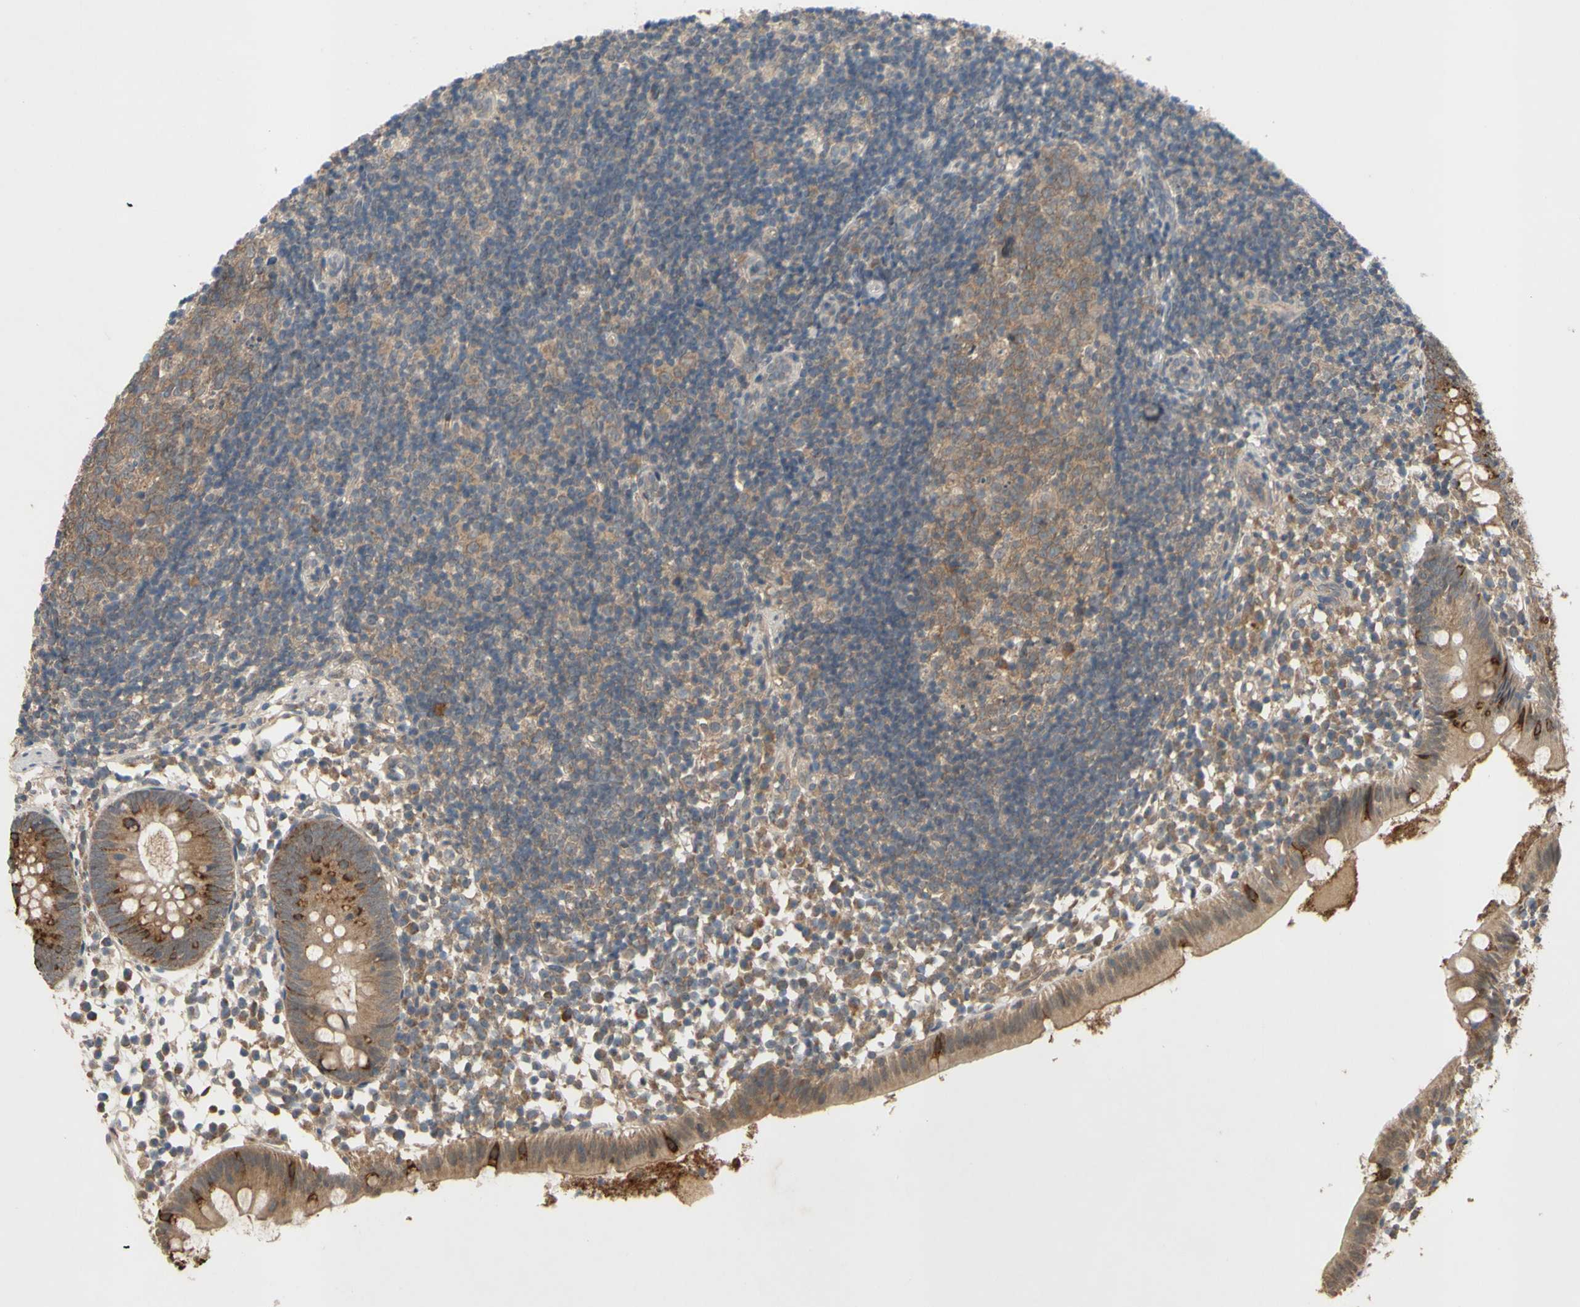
{"staining": {"intensity": "strong", "quantity": ">75%", "location": "cytoplasmic/membranous"}, "tissue": "appendix", "cell_type": "Glandular cells", "image_type": "normal", "snomed": [{"axis": "morphology", "description": "Normal tissue, NOS"}, {"axis": "topography", "description": "Appendix"}], "caption": "Immunohistochemistry micrograph of normal appendix: appendix stained using immunohistochemistry (IHC) reveals high levels of strong protein expression localized specifically in the cytoplasmic/membranous of glandular cells, appearing as a cytoplasmic/membranous brown color.", "gene": "CD164", "patient": {"sex": "female", "age": 20}}